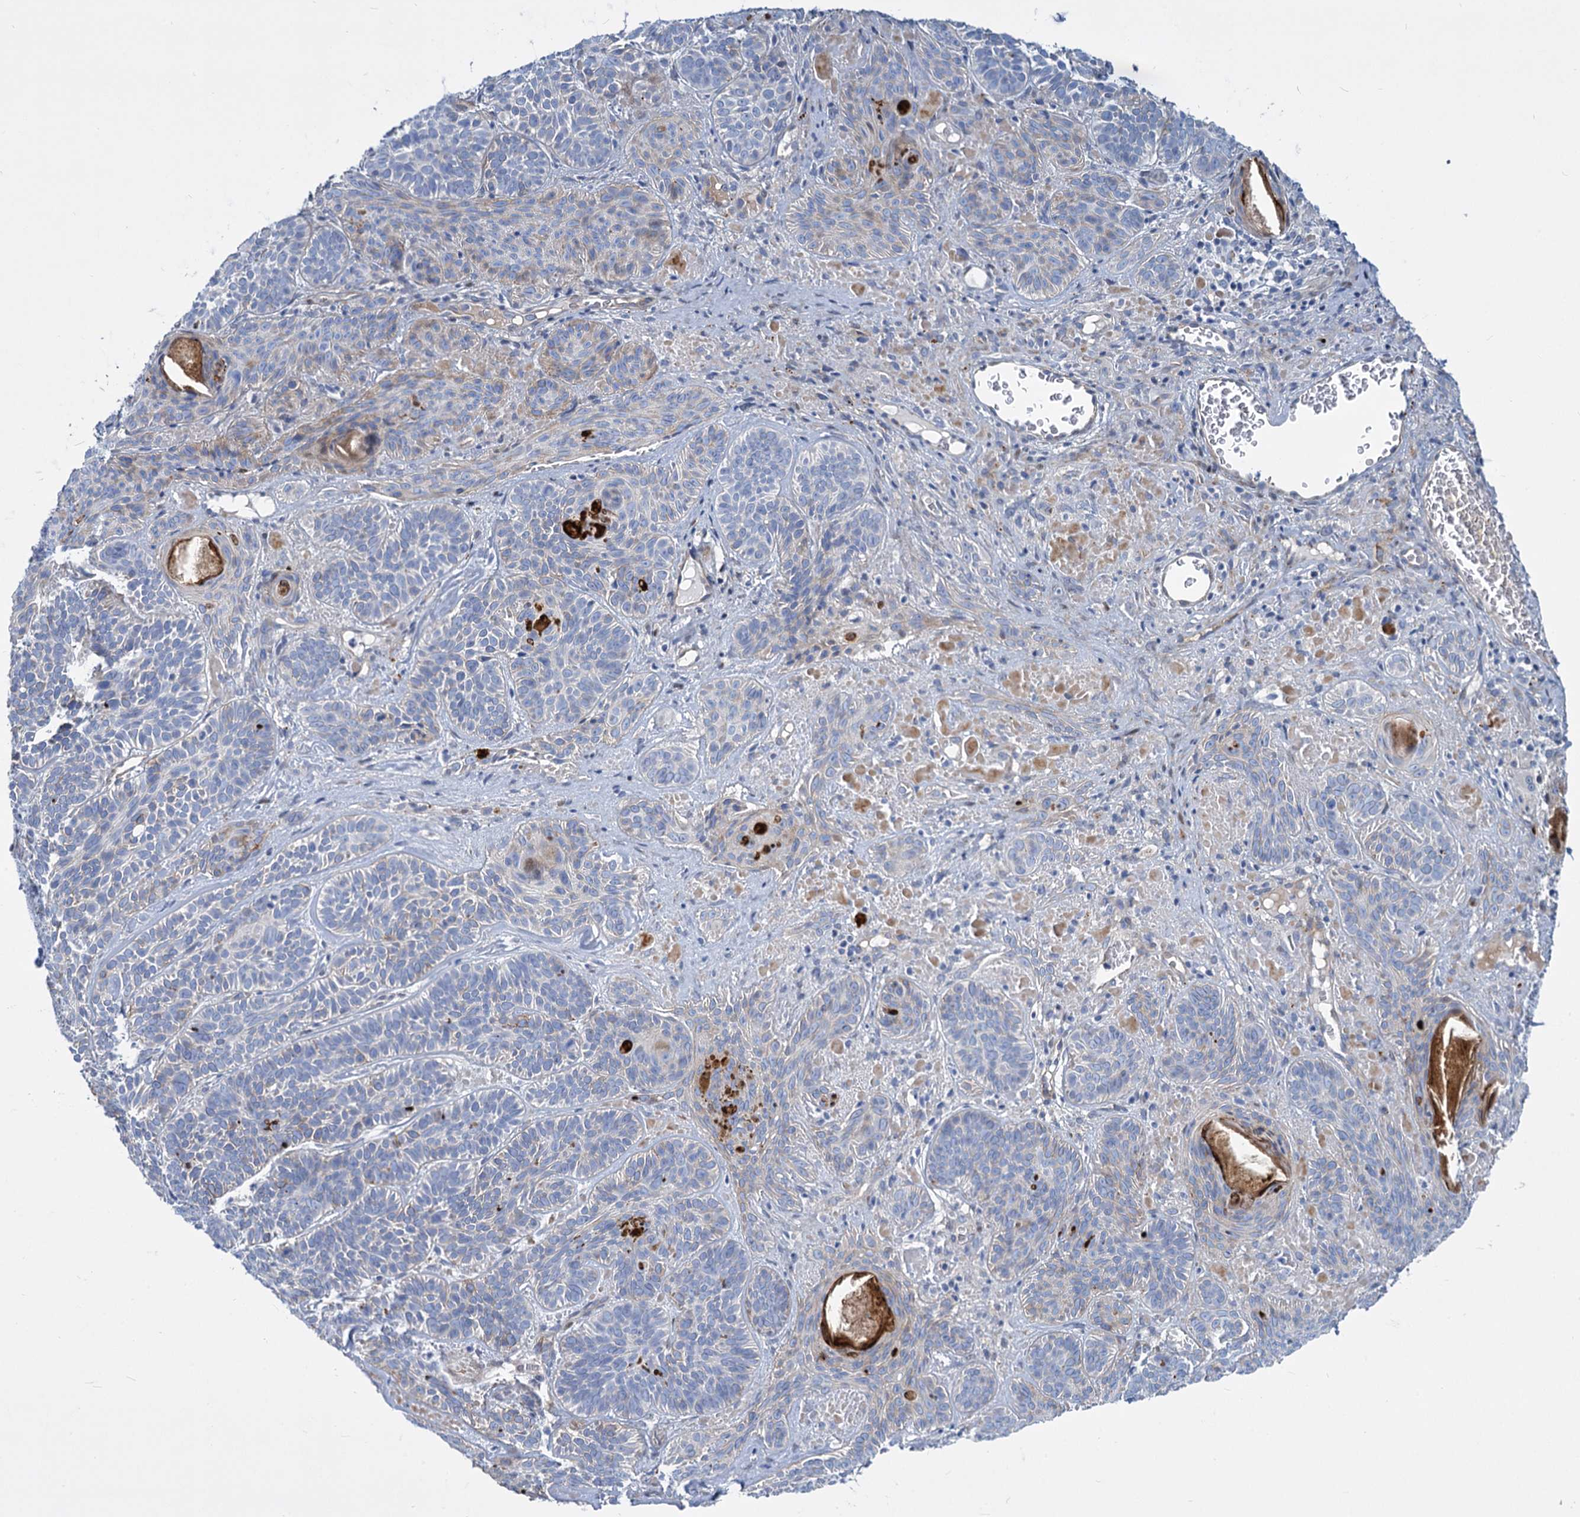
{"staining": {"intensity": "weak", "quantity": "<25%", "location": "cytoplasmic/membranous"}, "tissue": "skin cancer", "cell_type": "Tumor cells", "image_type": "cancer", "snomed": [{"axis": "morphology", "description": "Basal cell carcinoma"}, {"axis": "topography", "description": "Skin"}], "caption": "Tumor cells show no significant protein staining in skin cancer (basal cell carcinoma).", "gene": "TRIM77", "patient": {"sex": "male", "age": 85}}